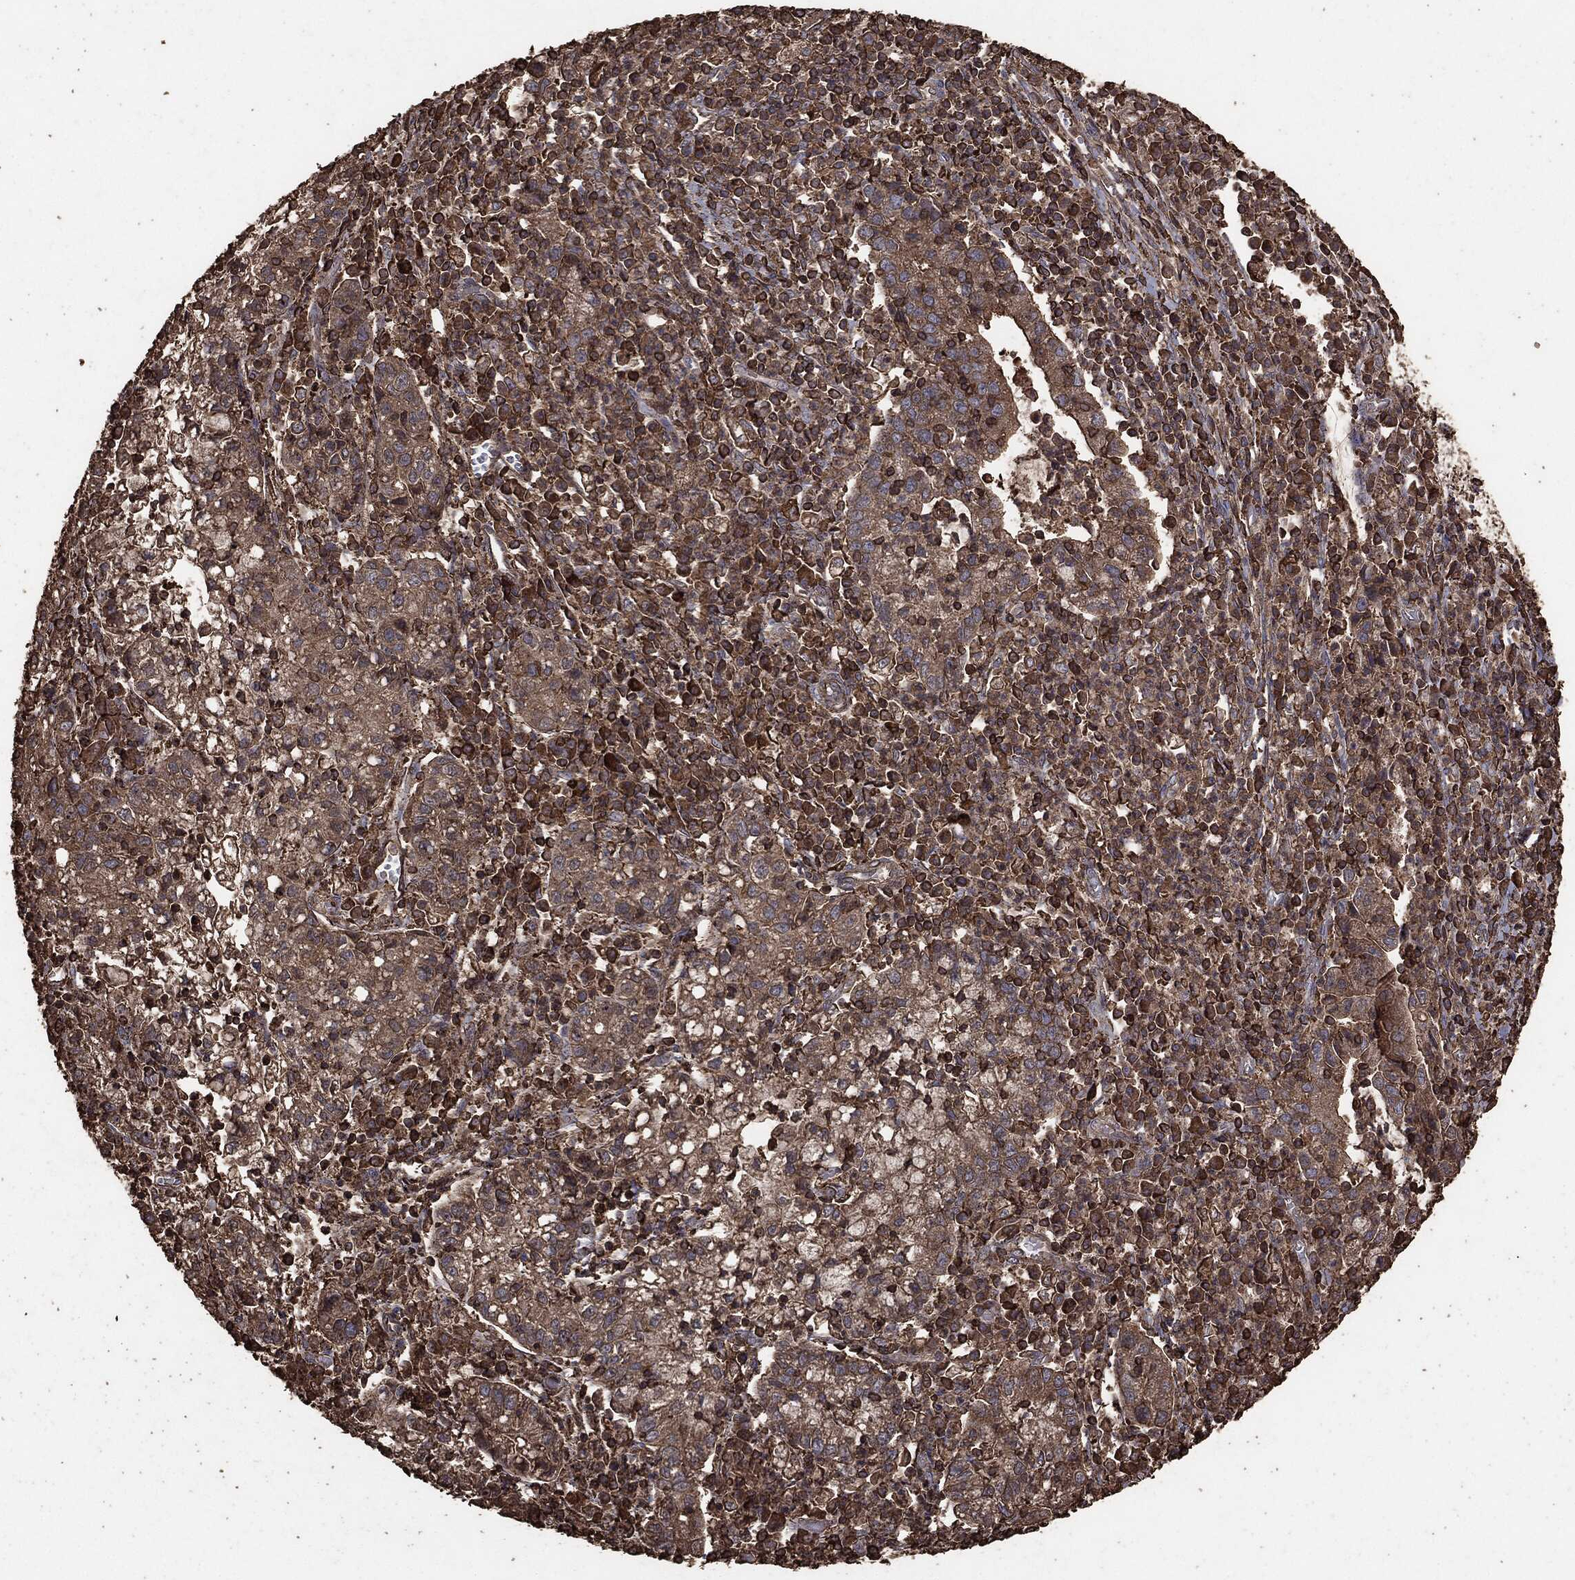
{"staining": {"intensity": "moderate", "quantity": "25%-75%", "location": "cytoplasmic/membranous"}, "tissue": "cervical cancer", "cell_type": "Tumor cells", "image_type": "cancer", "snomed": [{"axis": "morphology", "description": "Normal tissue, NOS"}, {"axis": "morphology", "description": "Adenocarcinoma, NOS"}, {"axis": "topography", "description": "Cervix"}], "caption": "The image exhibits a brown stain indicating the presence of a protein in the cytoplasmic/membranous of tumor cells in cervical cancer.", "gene": "MTOR", "patient": {"sex": "female", "age": 44}}